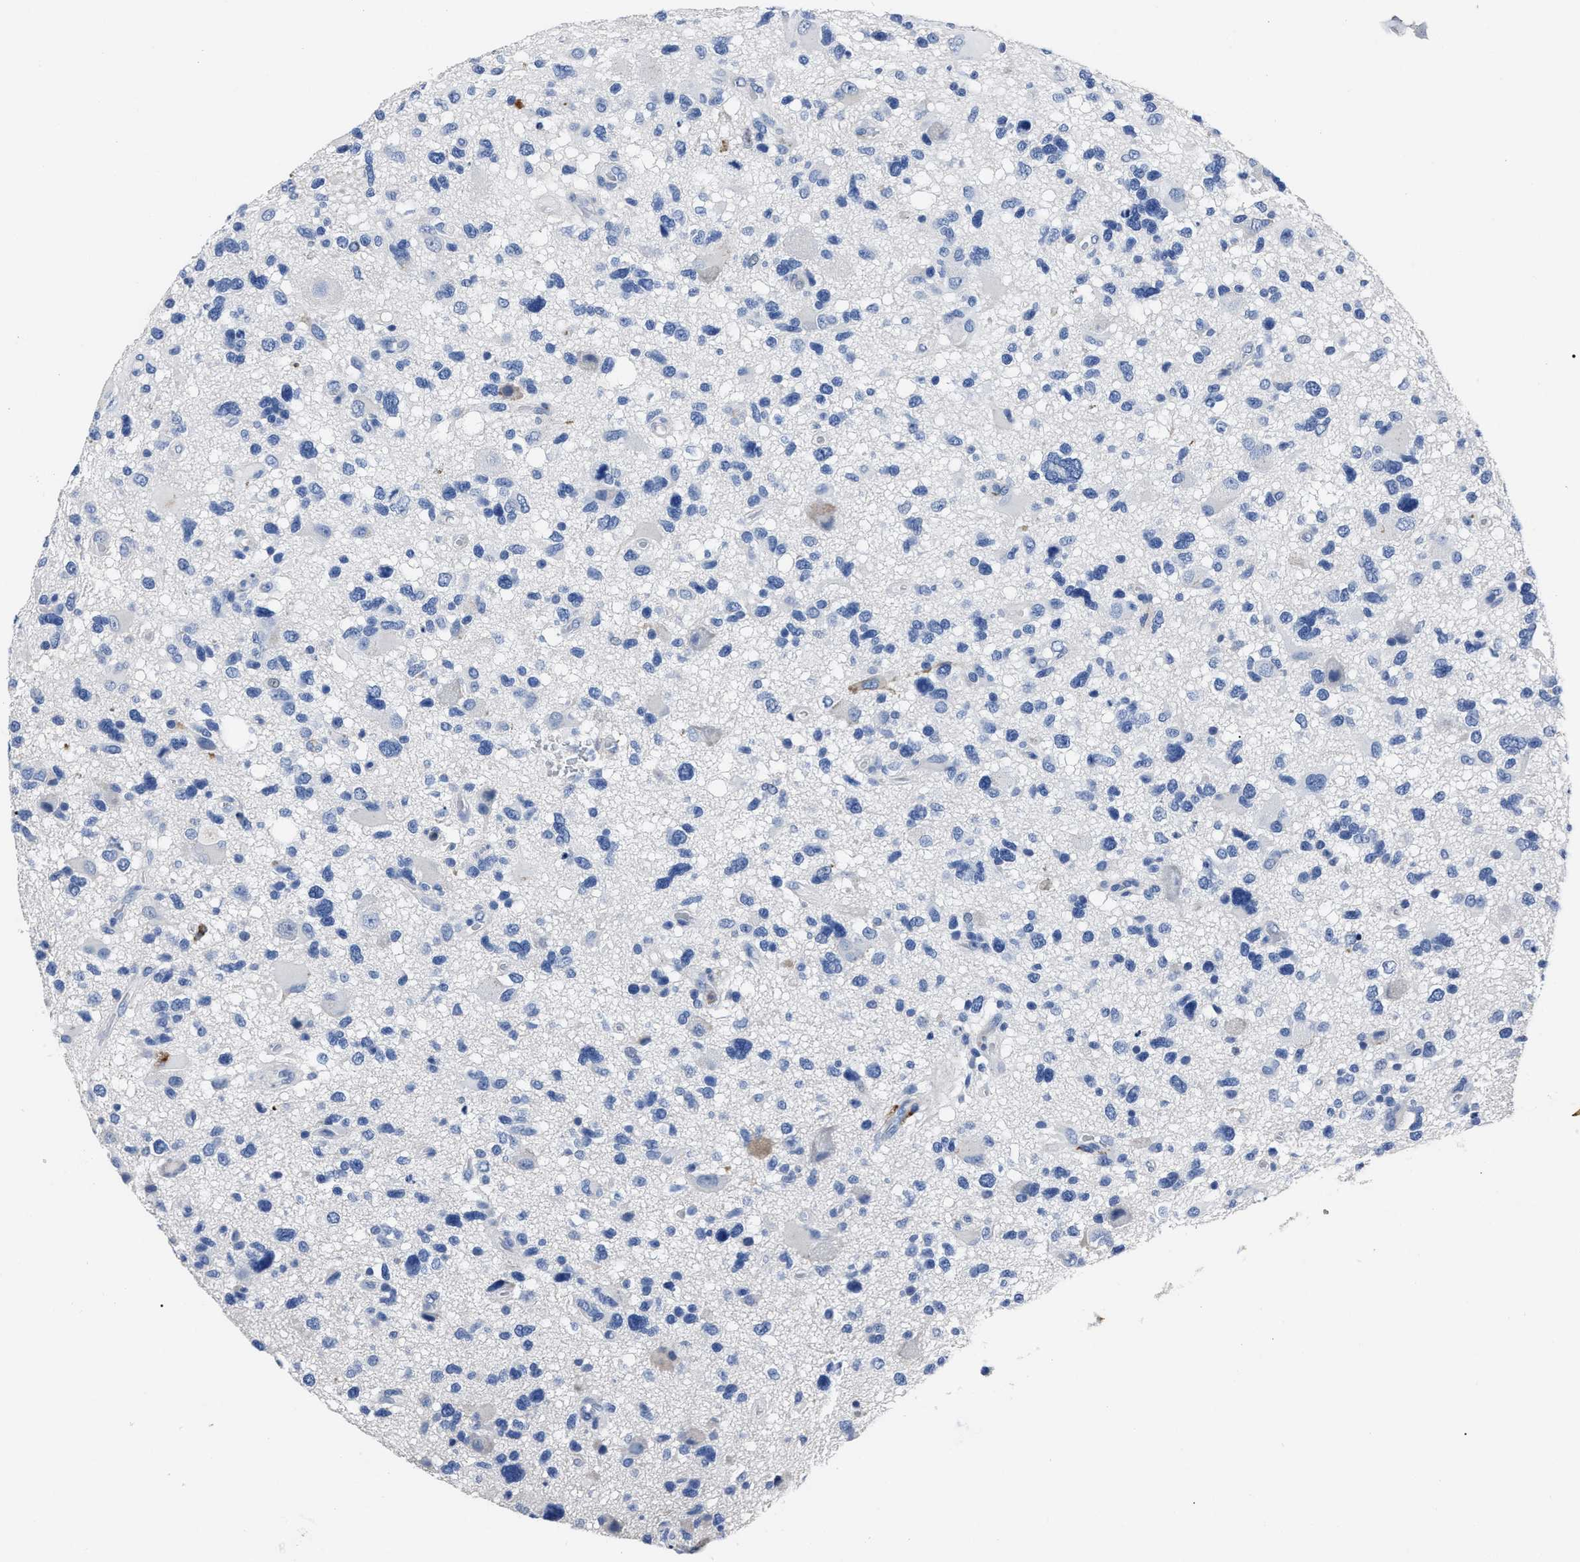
{"staining": {"intensity": "negative", "quantity": "none", "location": "none"}, "tissue": "glioma", "cell_type": "Tumor cells", "image_type": "cancer", "snomed": [{"axis": "morphology", "description": "Glioma, malignant, High grade"}, {"axis": "topography", "description": "Brain"}], "caption": "Immunohistochemistry (IHC) image of neoplastic tissue: glioma stained with DAB (3,3'-diaminobenzidine) demonstrates no significant protein positivity in tumor cells. (Brightfield microscopy of DAB (3,3'-diaminobenzidine) immunohistochemistry (IHC) at high magnification).", "gene": "OR10G3", "patient": {"sex": "male", "age": 33}}